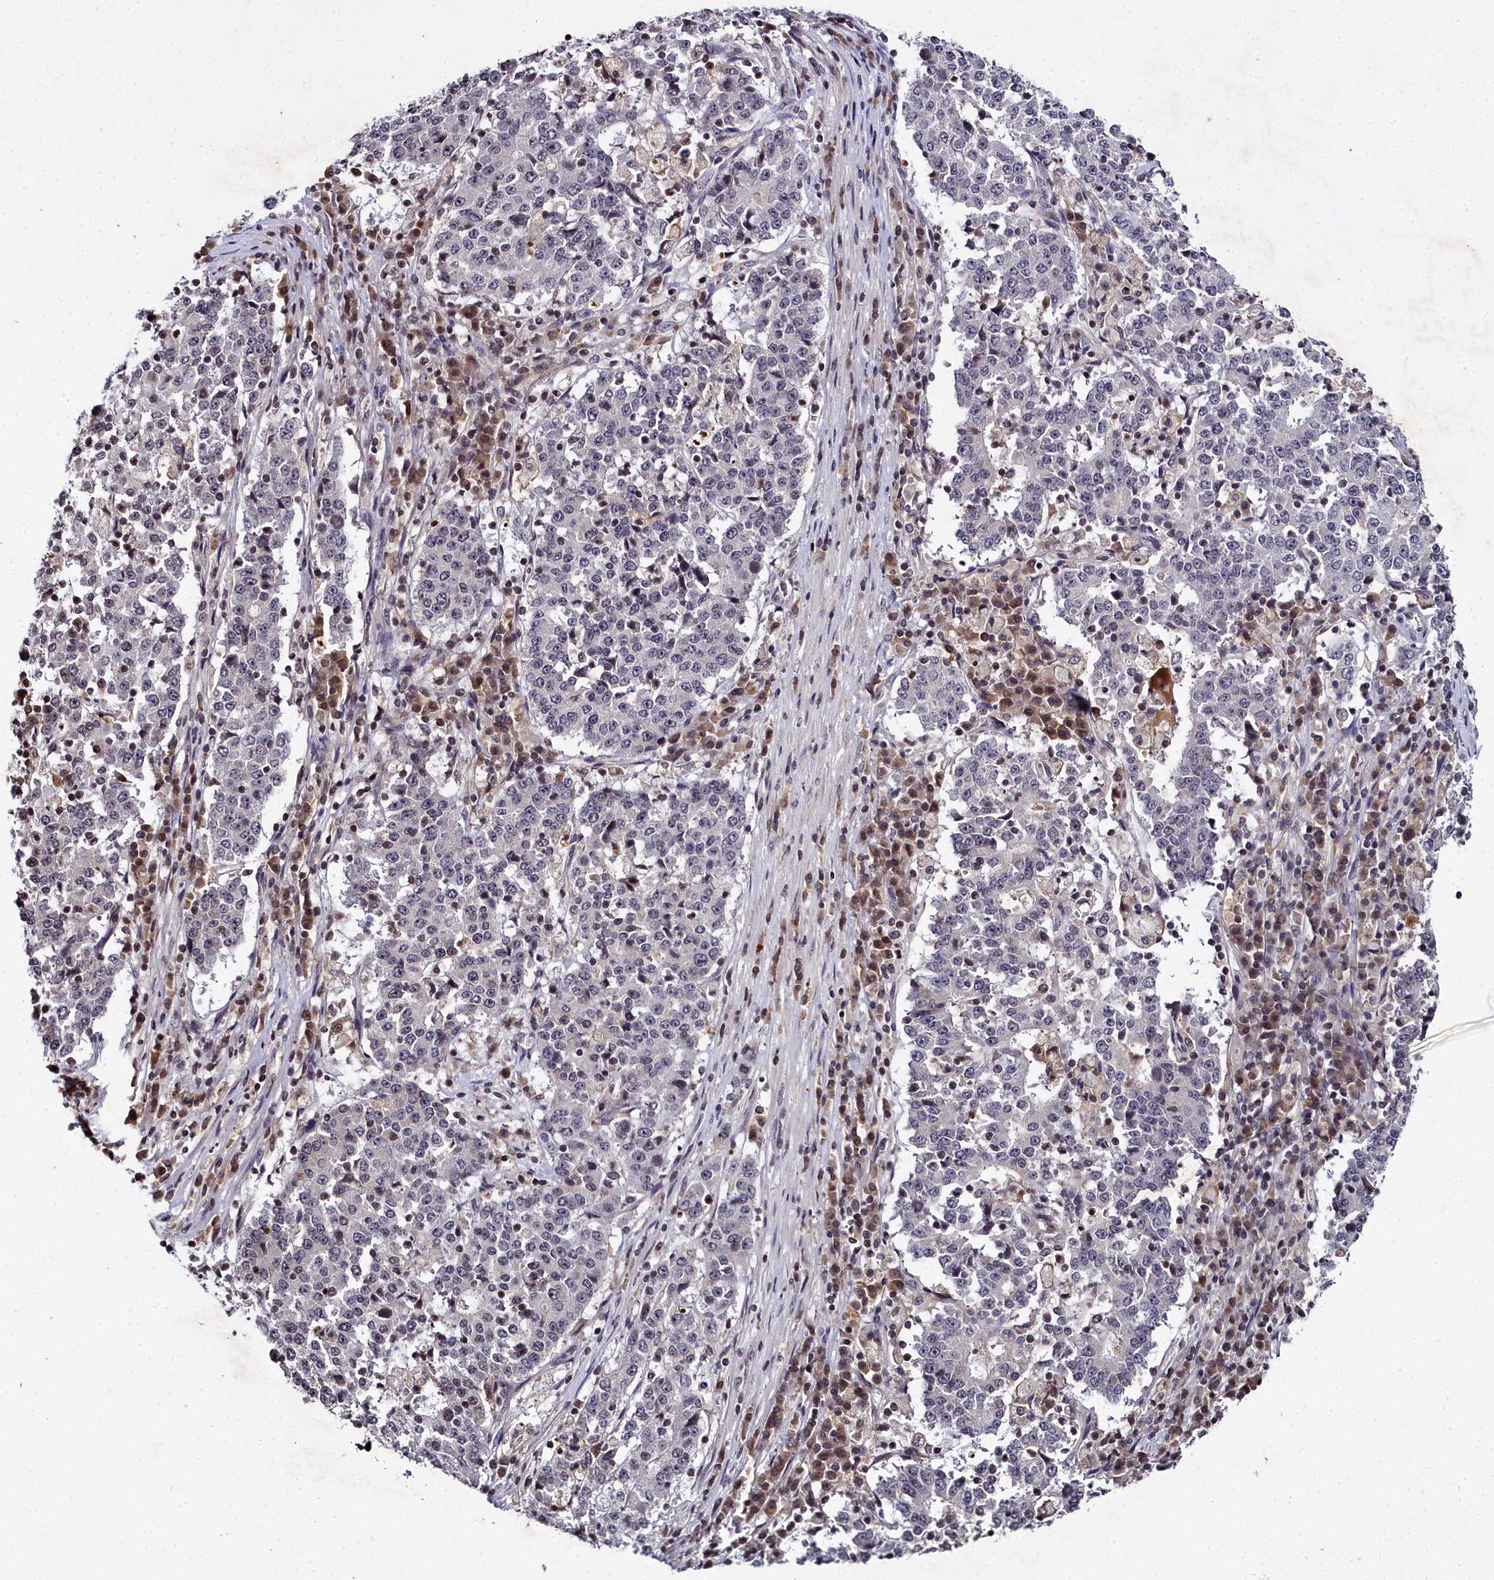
{"staining": {"intensity": "negative", "quantity": "none", "location": "none"}, "tissue": "stomach cancer", "cell_type": "Tumor cells", "image_type": "cancer", "snomed": [{"axis": "morphology", "description": "Adenocarcinoma, NOS"}, {"axis": "topography", "description": "Stomach"}], "caption": "Immunohistochemistry photomicrograph of neoplastic tissue: human stomach cancer (adenocarcinoma) stained with DAB shows no significant protein staining in tumor cells. Nuclei are stained in blue.", "gene": "FZD4", "patient": {"sex": "male", "age": 59}}